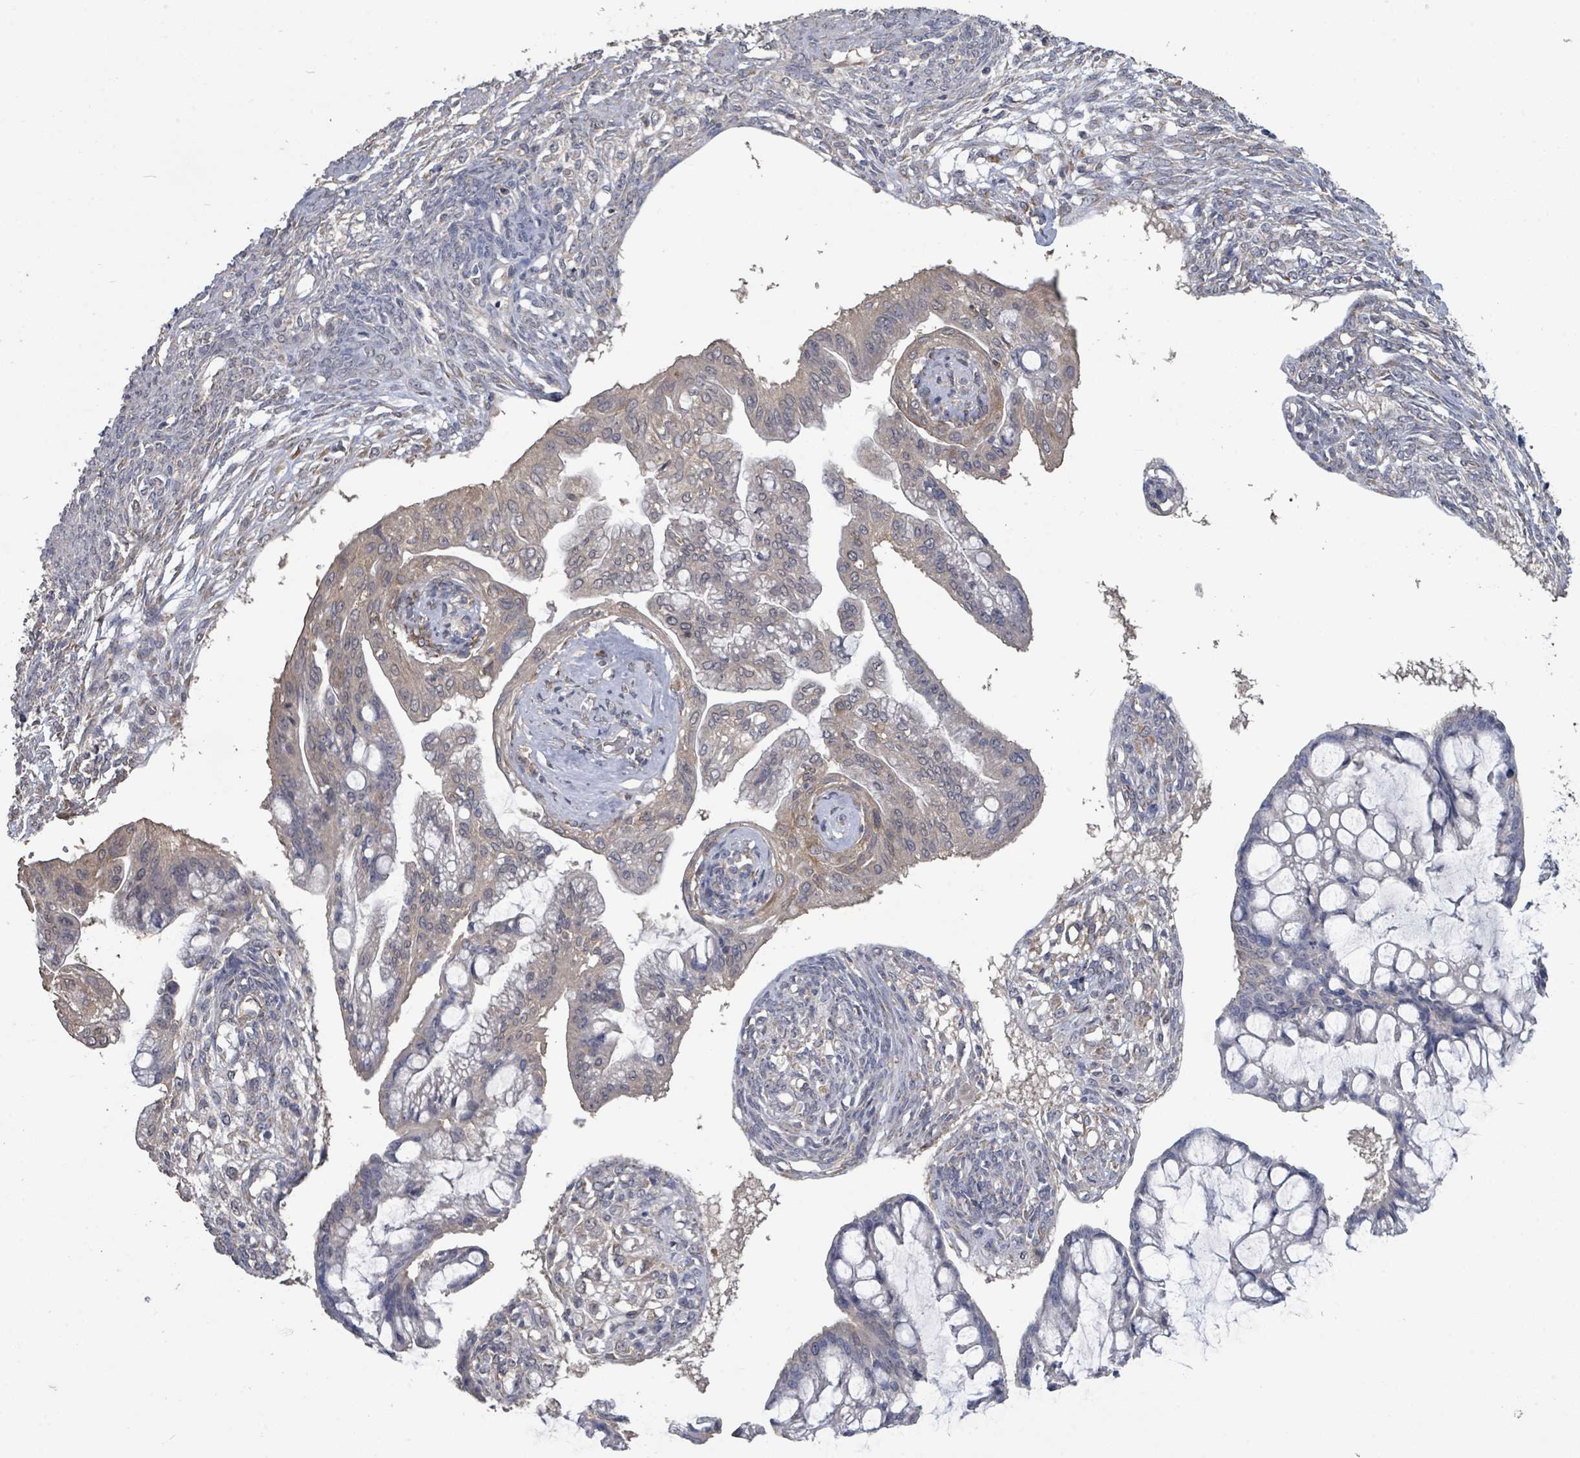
{"staining": {"intensity": "weak", "quantity": "<25%", "location": "cytoplasmic/membranous"}, "tissue": "ovarian cancer", "cell_type": "Tumor cells", "image_type": "cancer", "snomed": [{"axis": "morphology", "description": "Cystadenocarcinoma, mucinous, NOS"}, {"axis": "topography", "description": "Ovary"}], "caption": "Tumor cells are negative for brown protein staining in ovarian cancer.", "gene": "SLC9A7", "patient": {"sex": "female", "age": 73}}